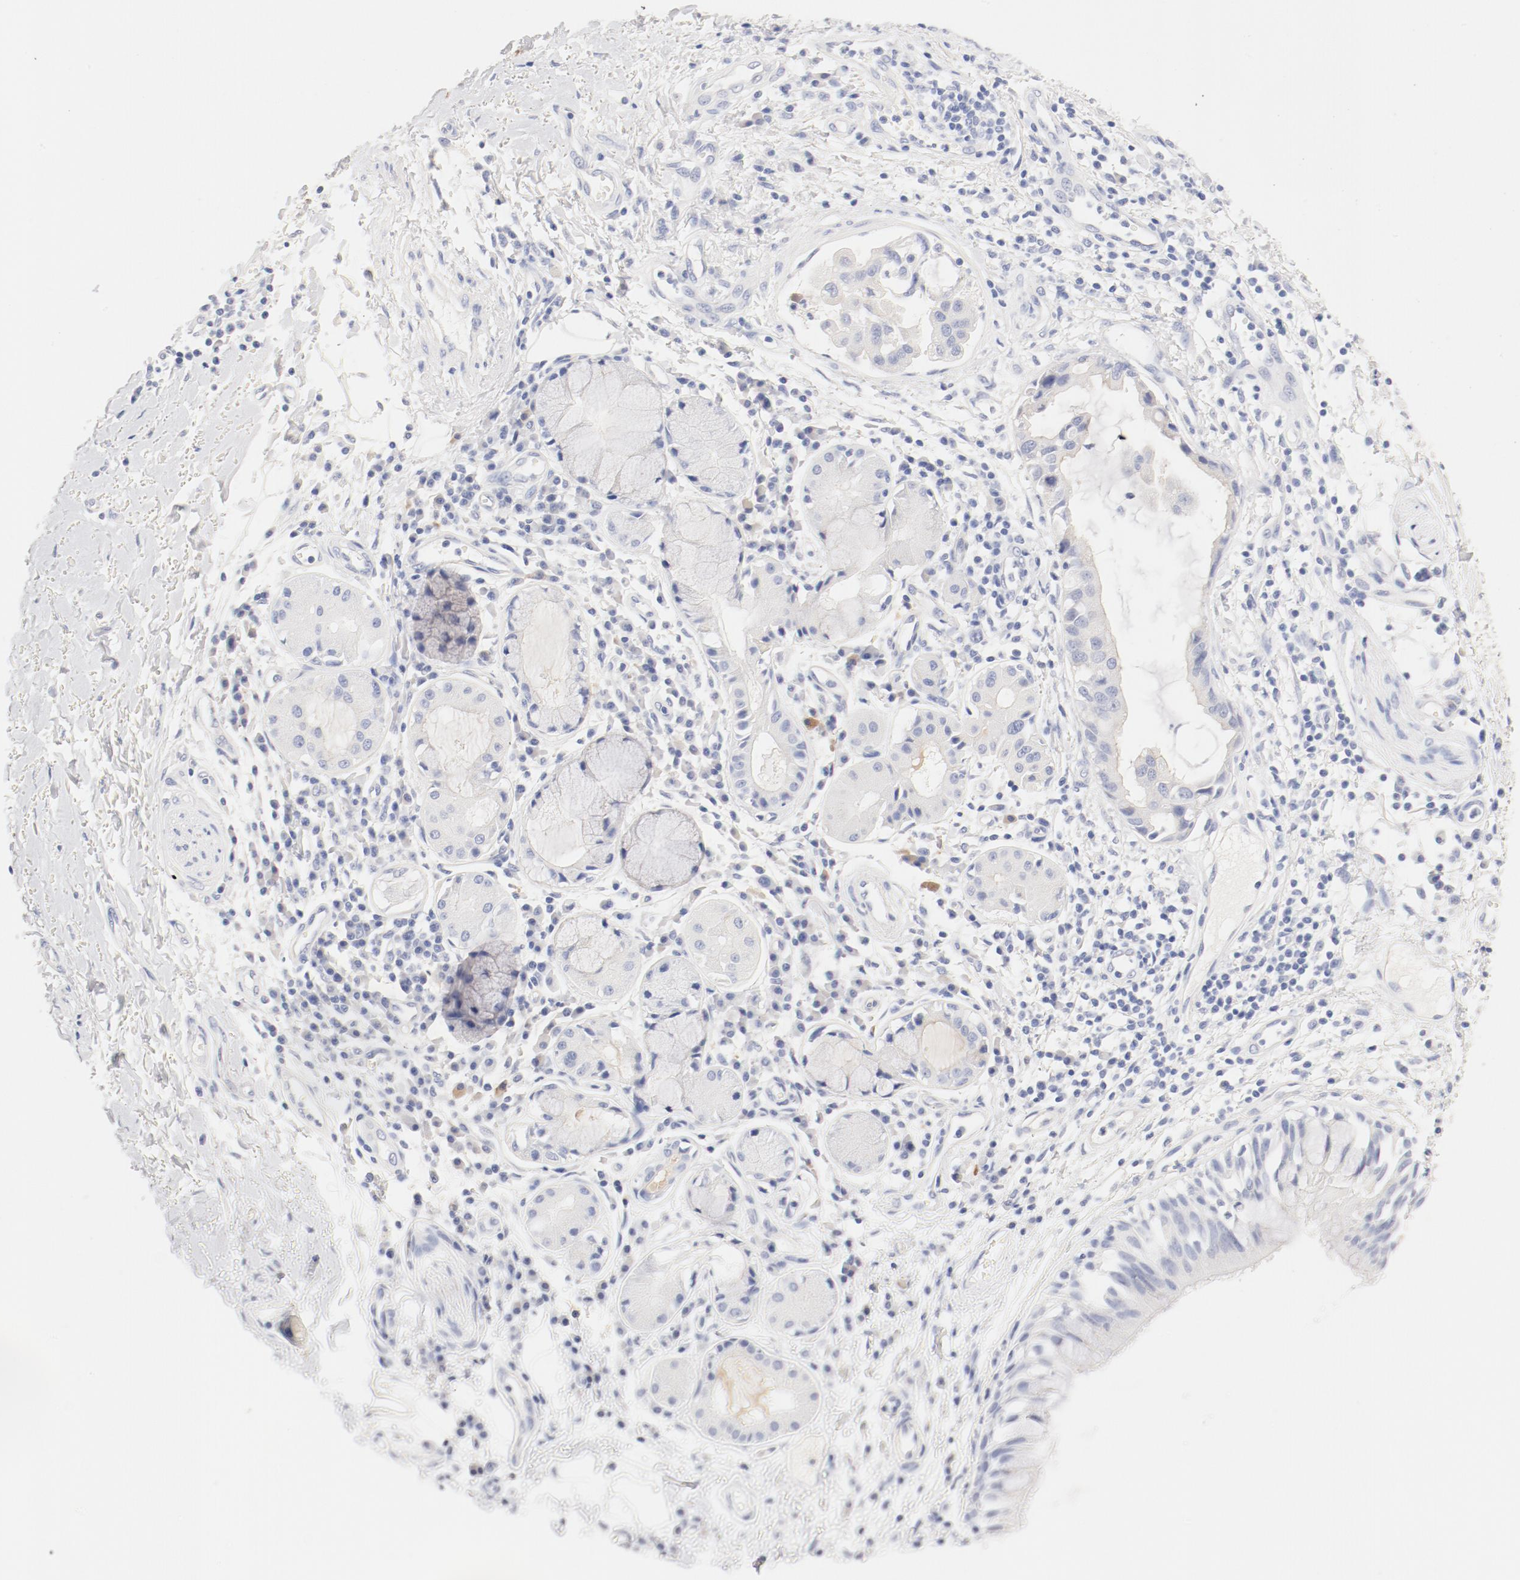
{"staining": {"intensity": "negative", "quantity": "none", "location": "none"}, "tissue": "adipose tissue", "cell_type": "Adipocytes", "image_type": "normal", "snomed": [{"axis": "morphology", "description": "Normal tissue, NOS"}, {"axis": "morphology", "description": "Adenocarcinoma, NOS"}, {"axis": "topography", "description": "Cartilage tissue"}, {"axis": "topography", "description": "Bronchus"}, {"axis": "topography", "description": "Lung"}], "caption": "Immunohistochemistry (IHC) photomicrograph of unremarkable human adipose tissue stained for a protein (brown), which reveals no staining in adipocytes.", "gene": "HOMER1", "patient": {"sex": "female", "age": 67}}